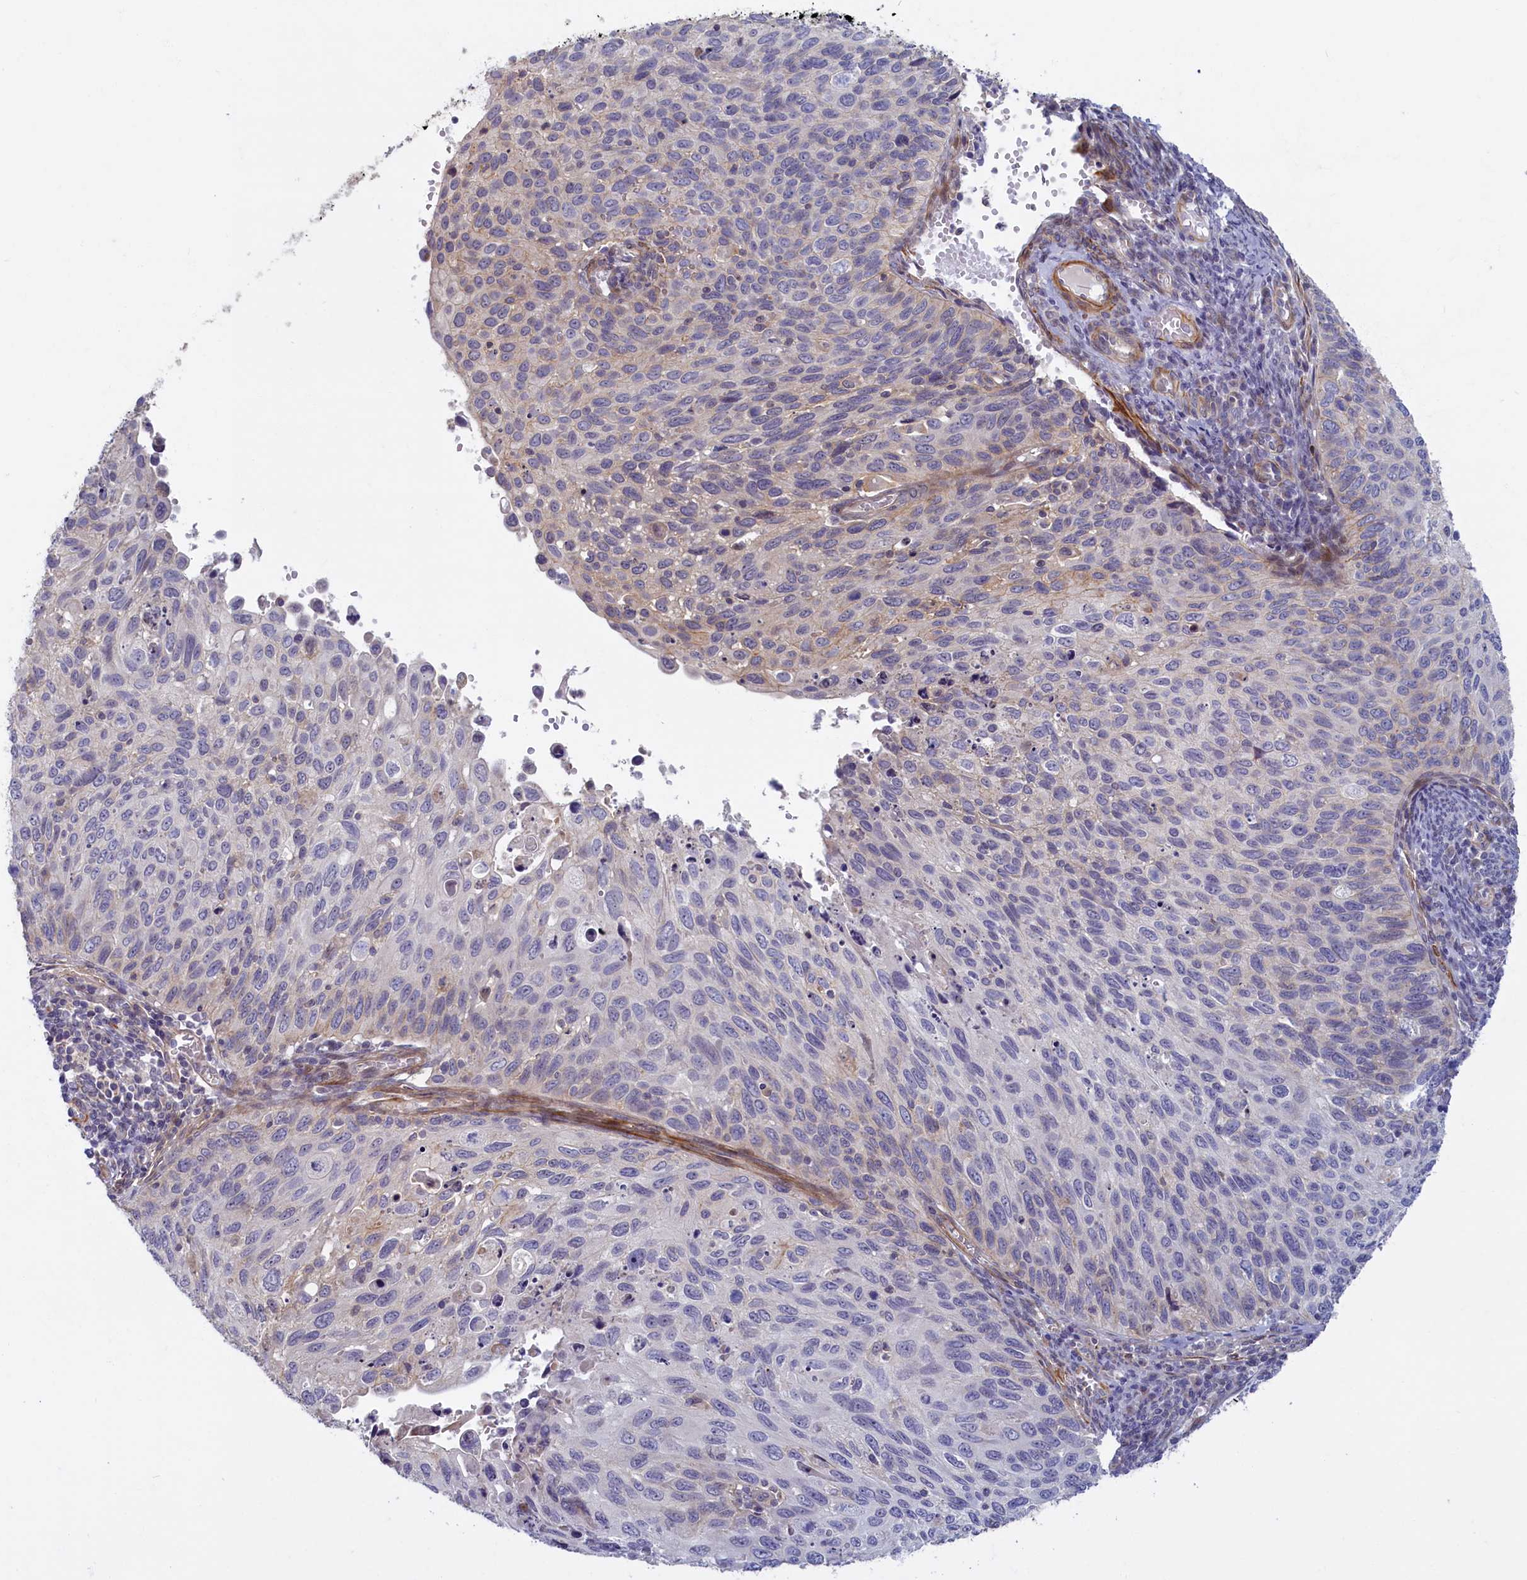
{"staining": {"intensity": "weak", "quantity": "<25%", "location": "cytoplasmic/membranous"}, "tissue": "cervical cancer", "cell_type": "Tumor cells", "image_type": "cancer", "snomed": [{"axis": "morphology", "description": "Squamous cell carcinoma, NOS"}, {"axis": "topography", "description": "Cervix"}], "caption": "IHC of cervical squamous cell carcinoma demonstrates no expression in tumor cells.", "gene": "TRPM4", "patient": {"sex": "female", "age": 70}}